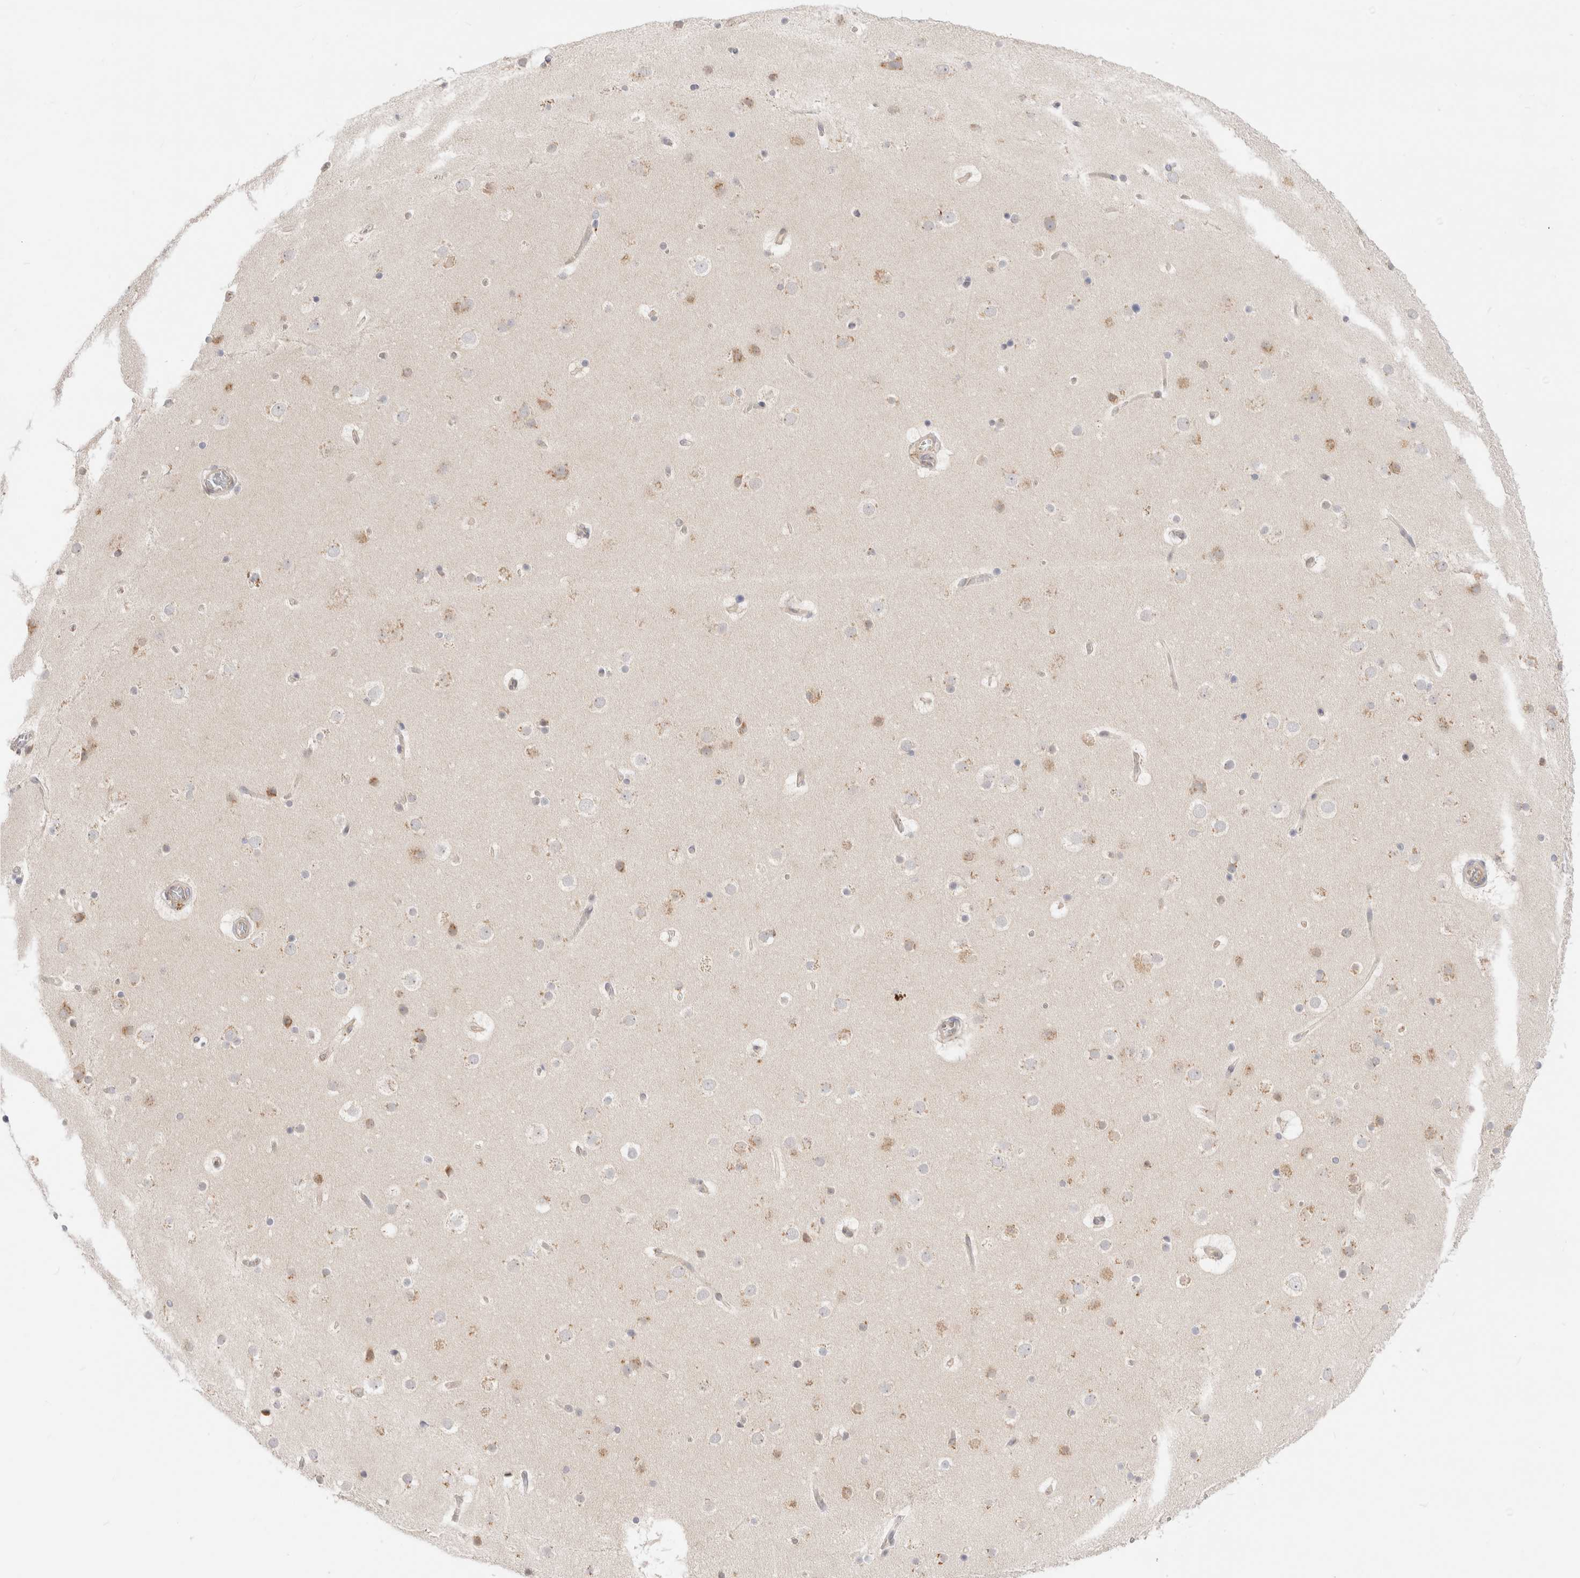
{"staining": {"intensity": "negative", "quantity": "none", "location": "none"}, "tissue": "cerebral cortex", "cell_type": "Endothelial cells", "image_type": "normal", "snomed": [{"axis": "morphology", "description": "Normal tissue, NOS"}, {"axis": "topography", "description": "Cerebral cortex"}], "caption": "Immunohistochemistry image of benign human cerebral cortex stained for a protein (brown), which demonstrates no staining in endothelial cells. The staining was performed using DAB to visualize the protein expression in brown, while the nuclei were stained in blue with hematoxylin (Magnification: 20x).", "gene": "EFCAB13", "patient": {"sex": "male", "age": 57}}